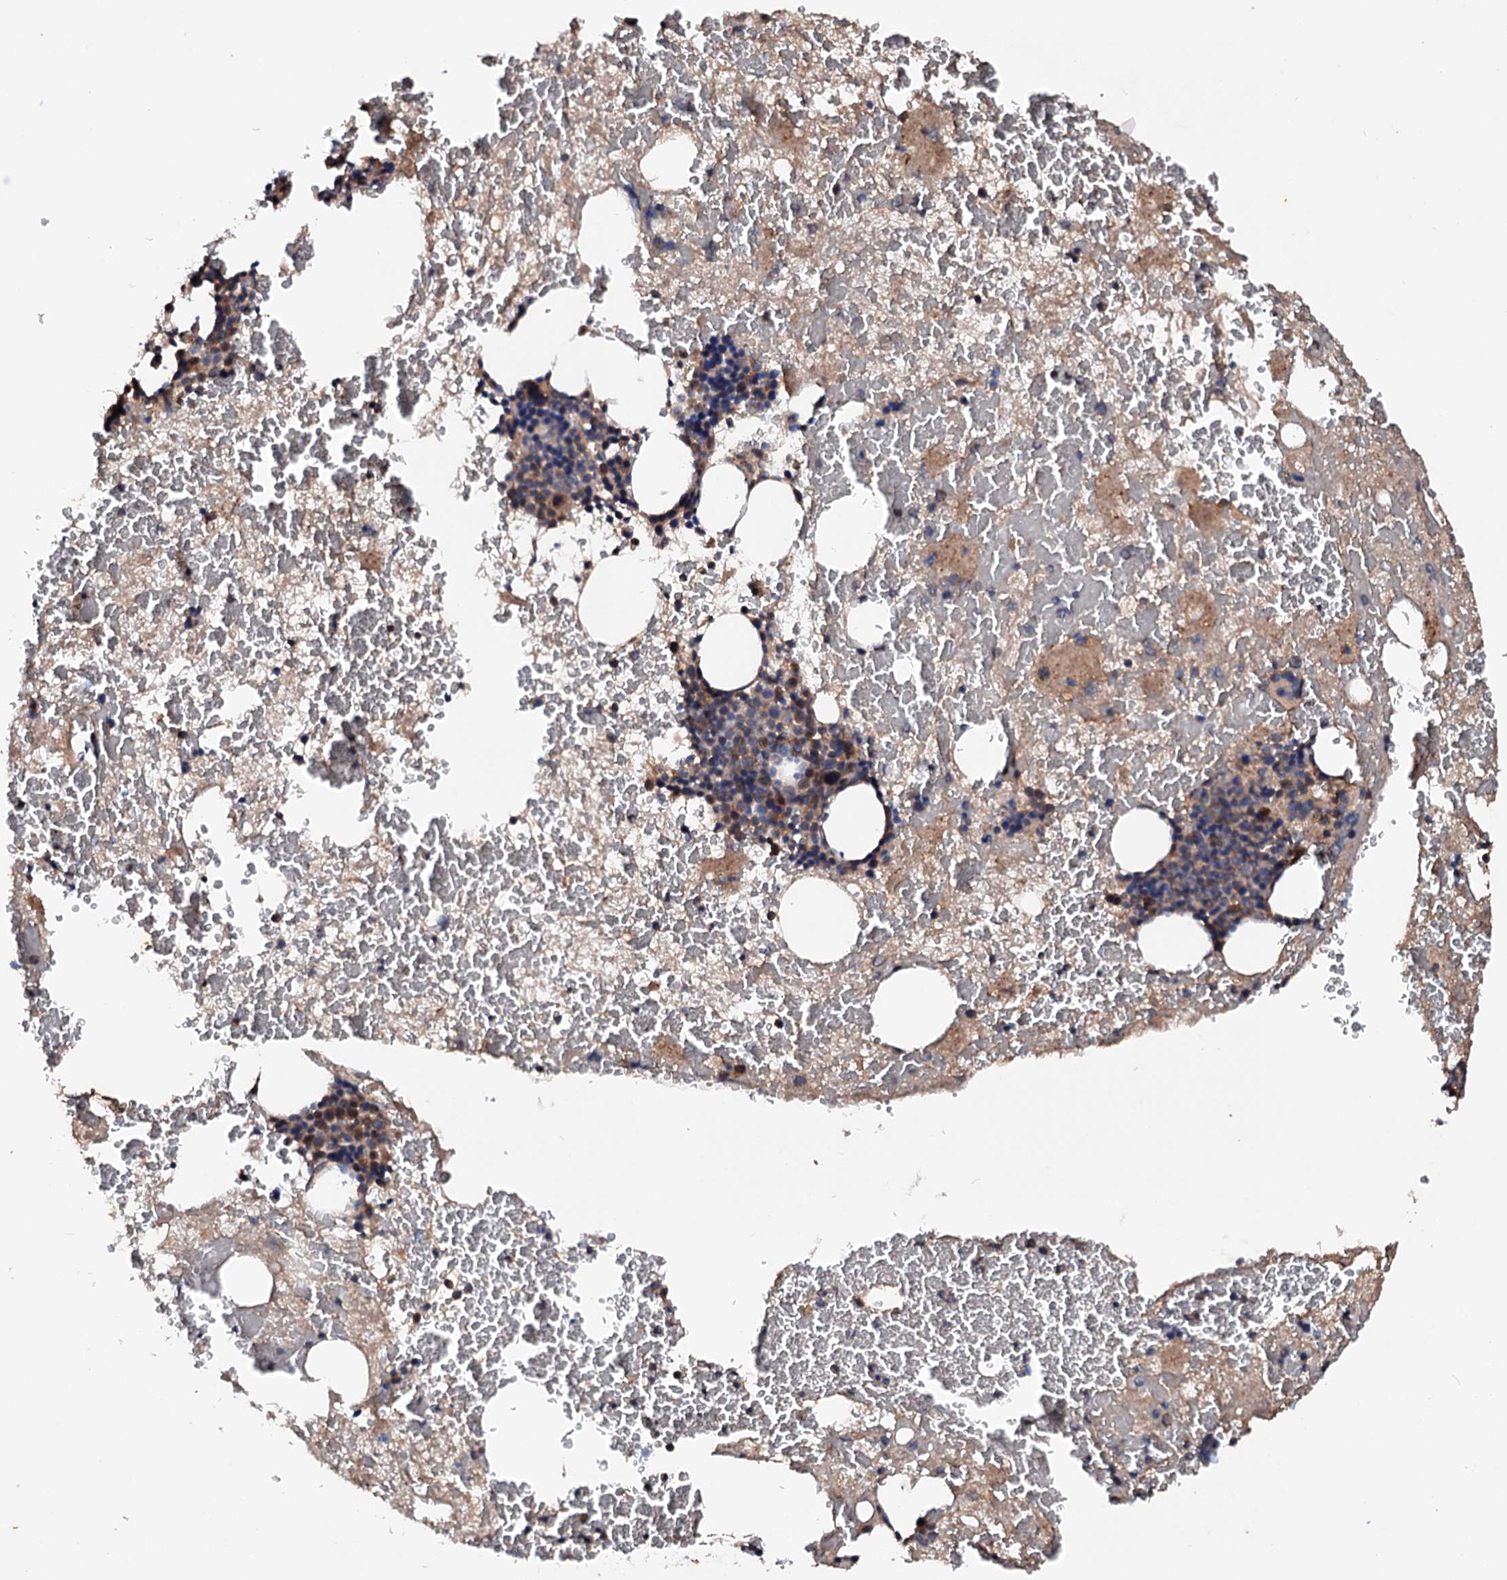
{"staining": {"intensity": "moderate", "quantity": "<25%", "location": "cytoplasmic/membranous"}, "tissue": "bone marrow", "cell_type": "Hematopoietic cells", "image_type": "normal", "snomed": [{"axis": "morphology", "description": "Normal tissue, NOS"}, {"axis": "topography", "description": "Bone marrow"}], "caption": "The image demonstrates staining of normal bone marrow, revealing moderate cytoplasmic/membranous protein staining (brown color) within hematopoietic cells.", "gene": "EXTL1", "patient": {"sex": "male", "age": 89}}